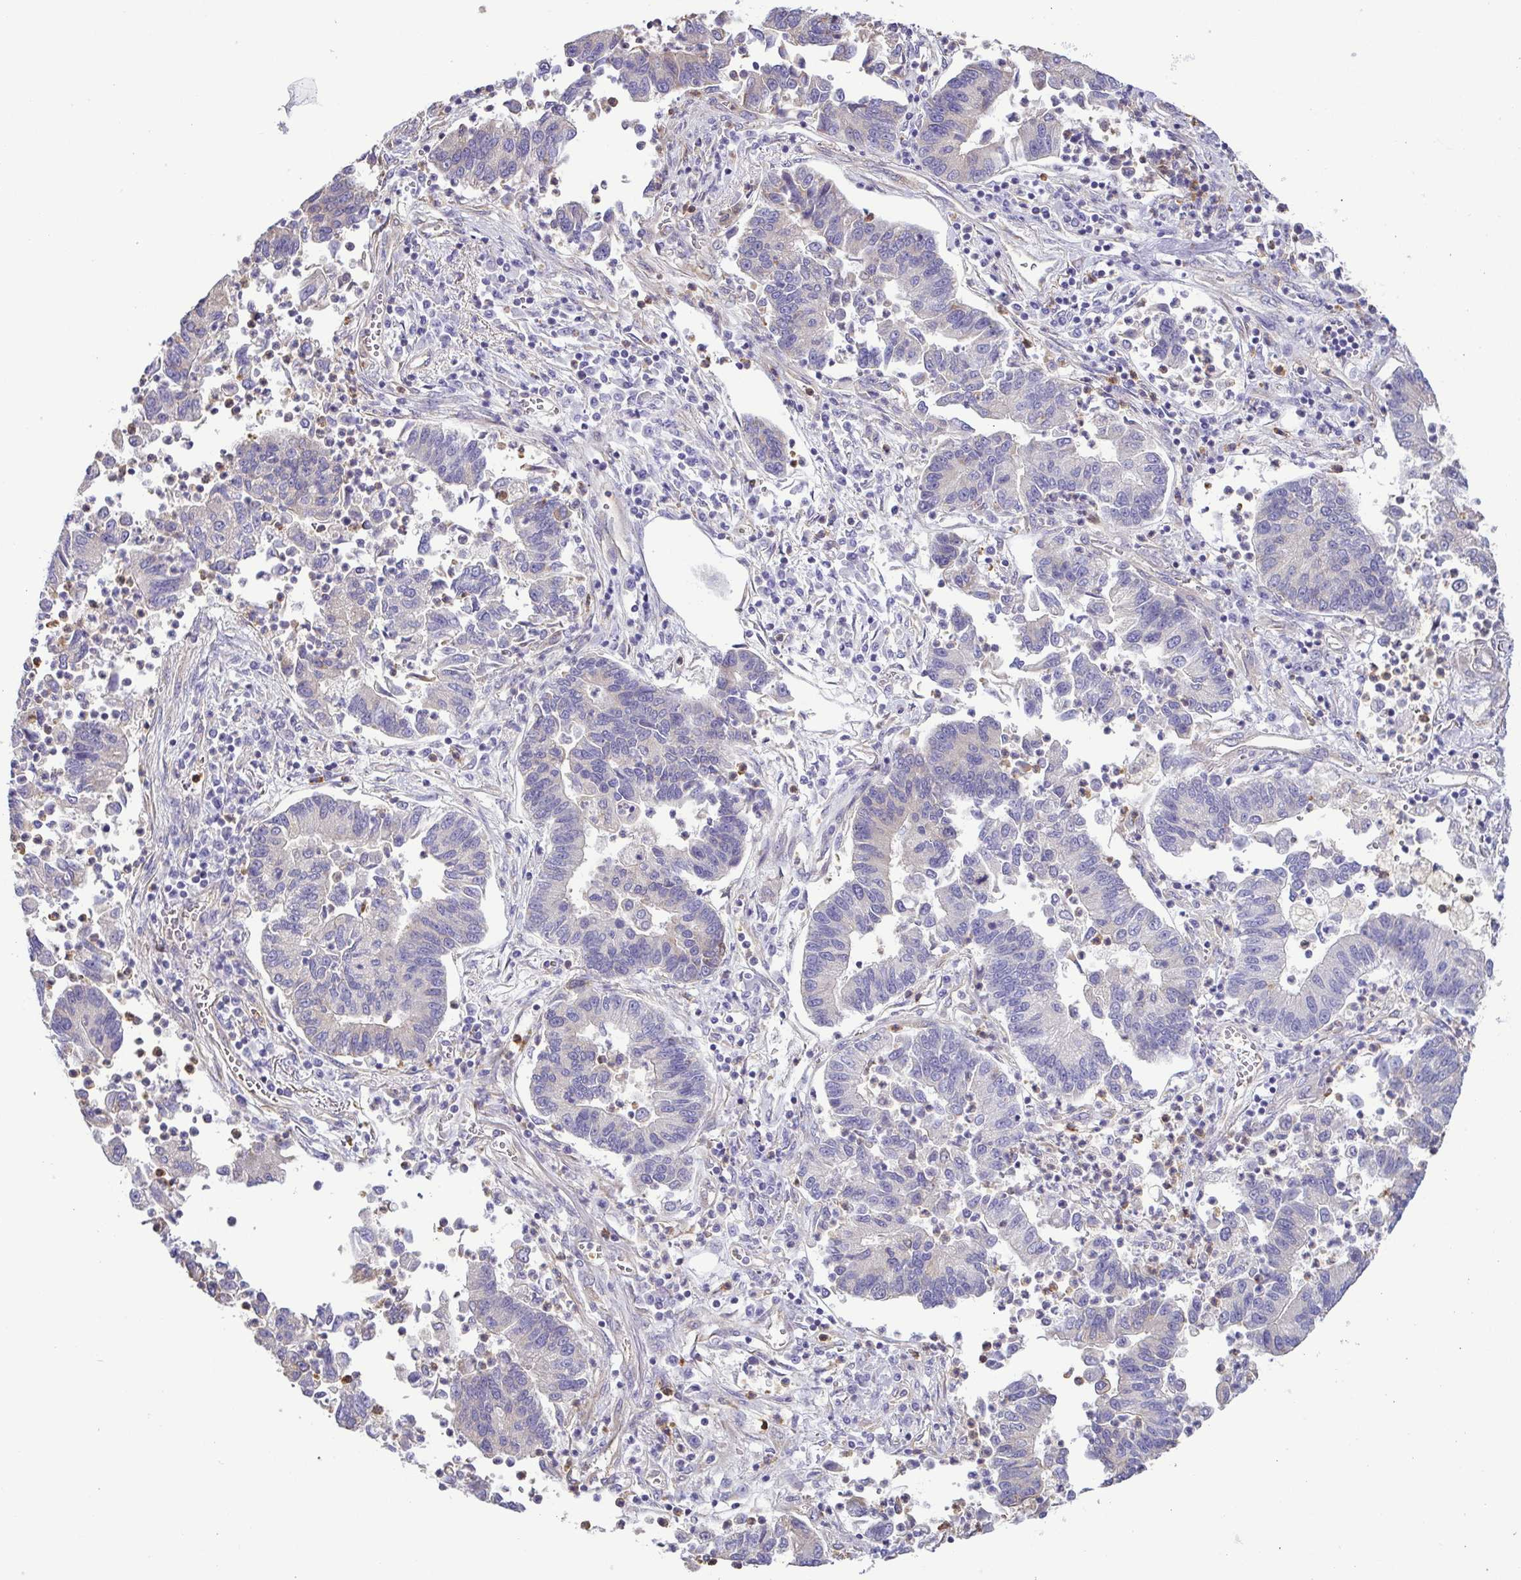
{"staining": {"intensity": "negative", "quantity": "none", "location": "none"}, "tissue": "lung cancer", "cell_type": "Tumor cells", "image_type": "cancer", "snomed": [{"axis": "morphology", "description": "Adenocarcinoma, NOS"}, {"axis": "topography", "description": "Lung"}], "caption": "Lung cancer (adenocarcinoma) was stained to show a protein in brown. There is no significant expression in tumor cells.", "gene": "MYL10", "patient": {"sex": "female", "age": 57}}